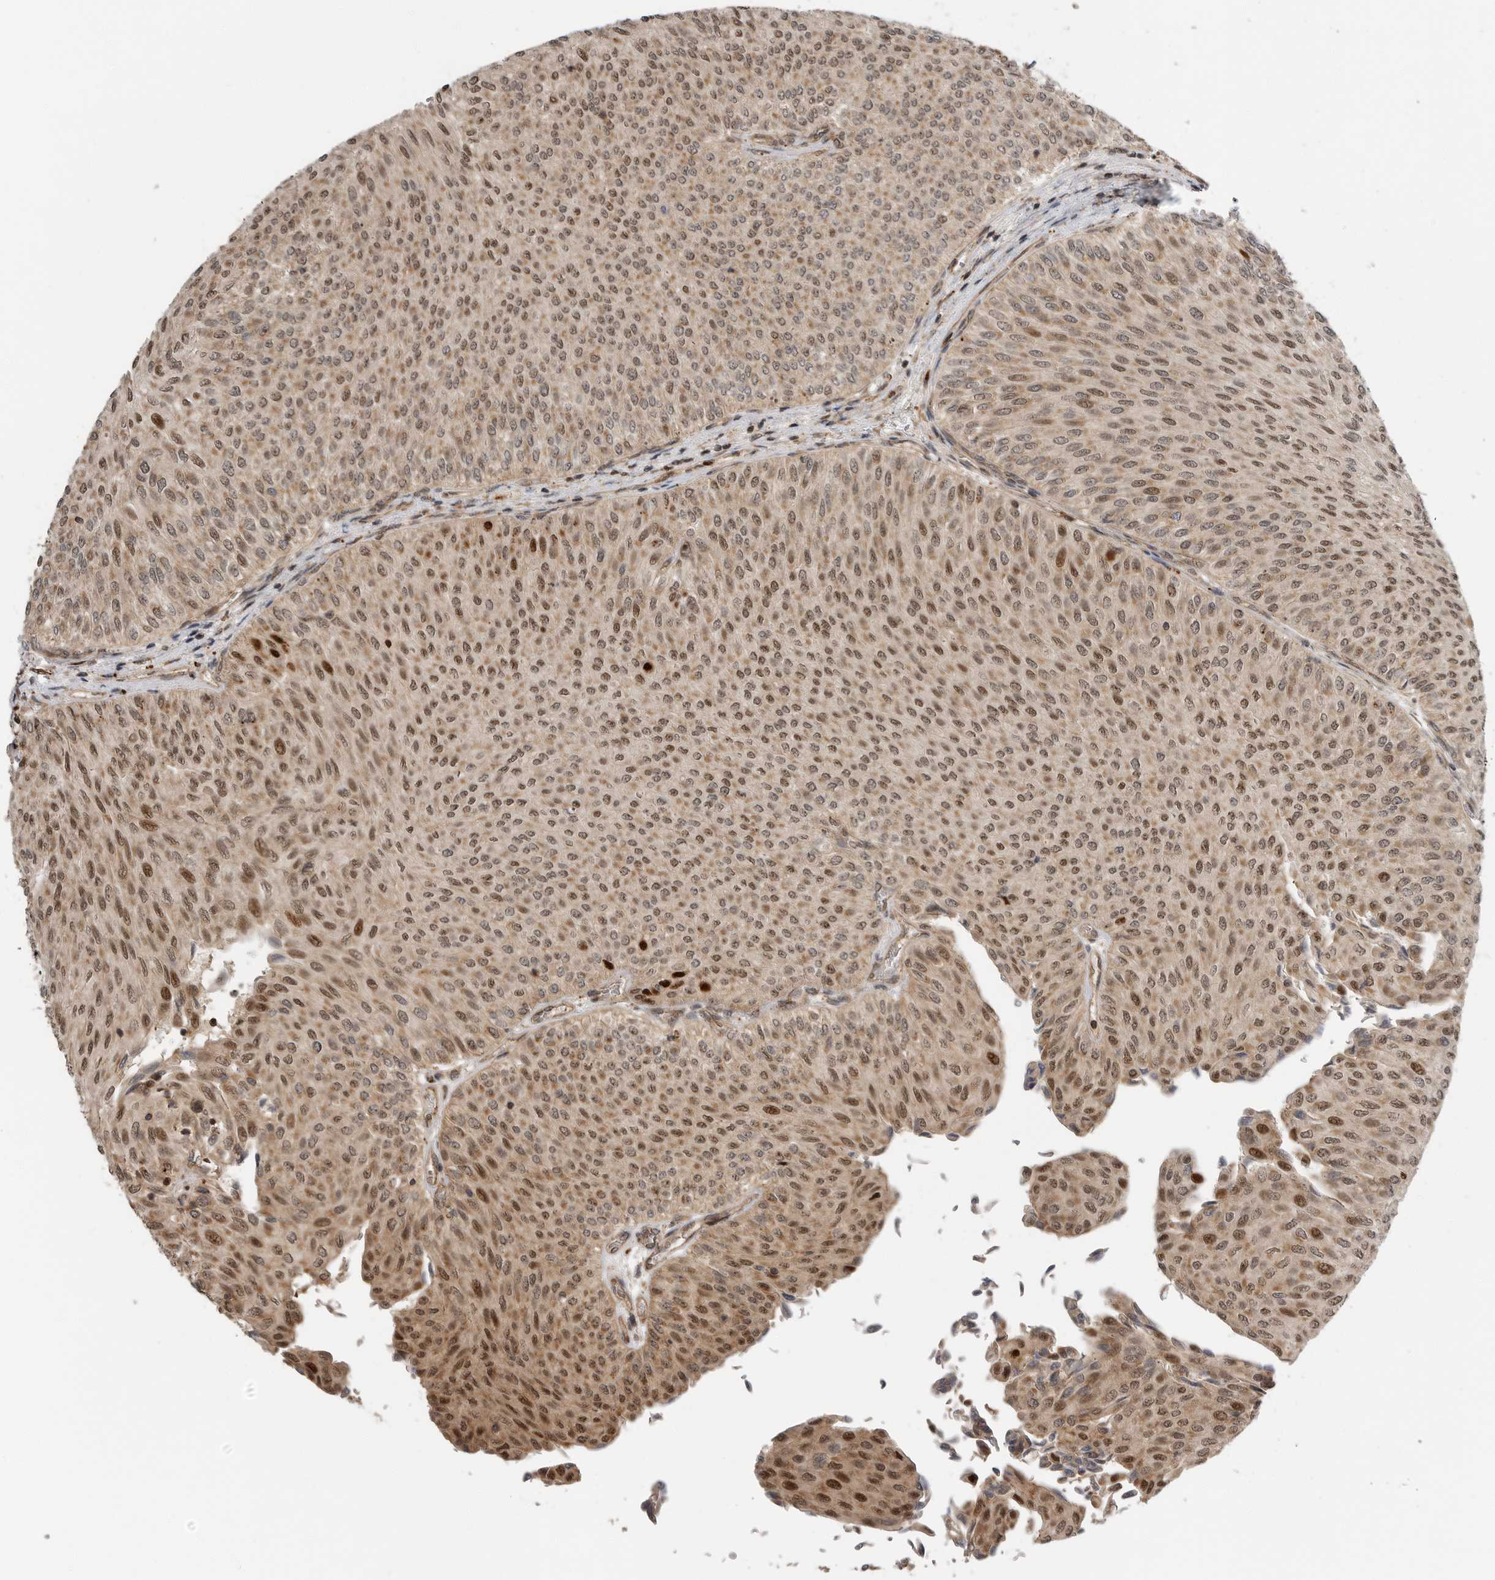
{"staining": {"intensity": "moderate", "quantity": ">75%", "location": "cytoplasmic/membranous,nuclear"}, "tissue": "urothelial cancer", "cell_type": "Tumor cells", "image_type": "cancer", "snomed": [{"axis": "morphology", "description": "Urothelial carcinoma, Low grade"}, {"axis": "topography", "description": "Urinary bladder"}], "caption": "Human urothelial carcinoma (low-grade) stained with a brown dye demonstrates moderate cytoplasmic/membranous and nuclear positive staining in approximately >75% of tumor cells.", "gene": "STRAP", "patient": {"sex": "male", "age": 78}}